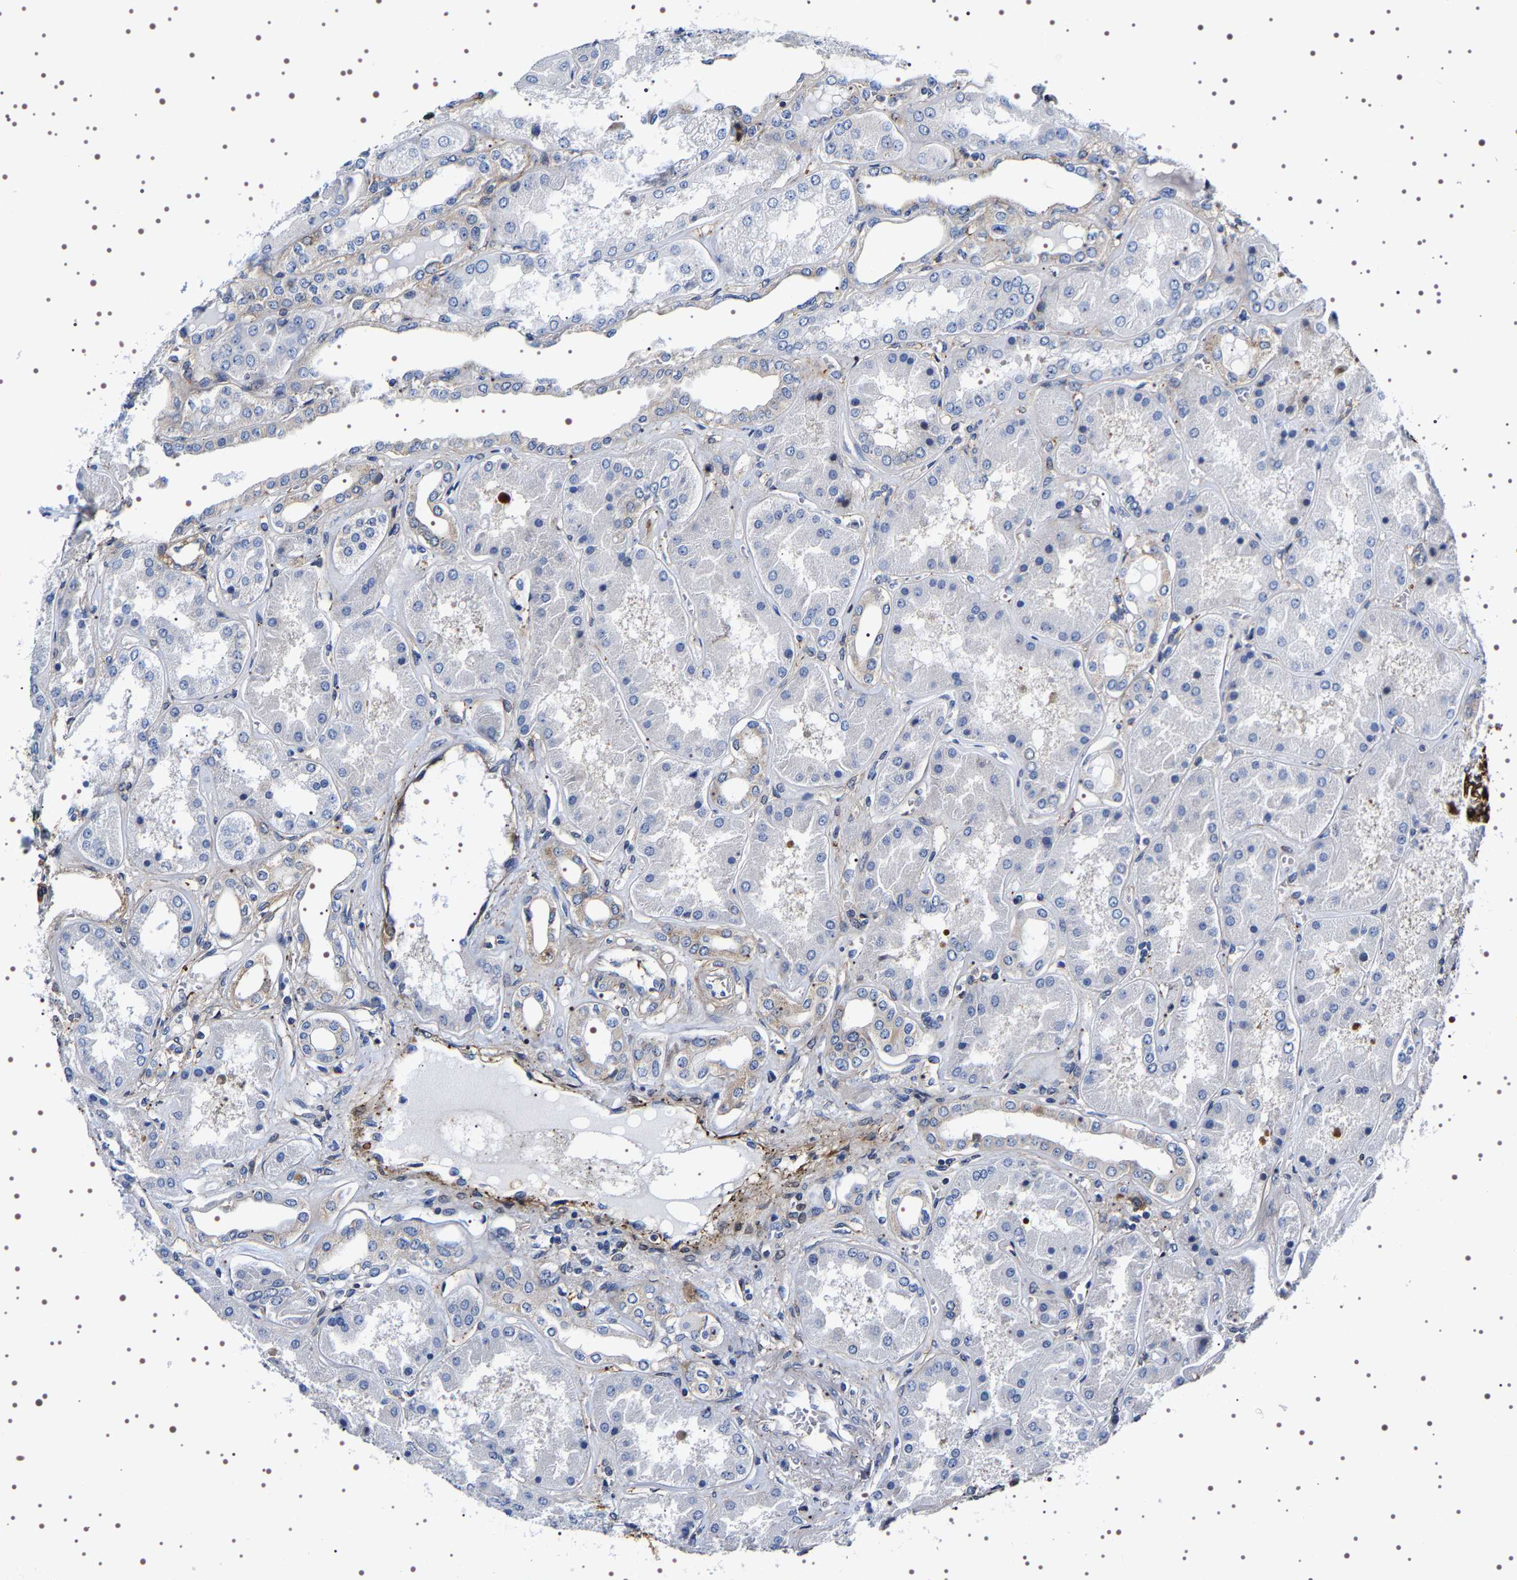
{"staining": {"intensity": "strong", "quantity": ">75%", "location": "cytoplasmic/membranous"}, "tissue": "kidney", "cell_type": "Cells in glomeruli", "image_type": "normal", "snomed": [{"axis": "morphology", "description": "Normal tissue, NOS"}, {"axis": "topography", "description": "Kidney"}], "caption": "Kidney stained with DAB (3,3'-diaminobenzidine) immunohistochemistry (IHC) displays high levels of strong cytoplasmic/membranous positivity in approximately >75% of cells in glomeruli. The protein is shown in brown color, while the nuclei are stained blue.", "gene": "SQLE", "patient": {"sex": "female", "age": 56}}